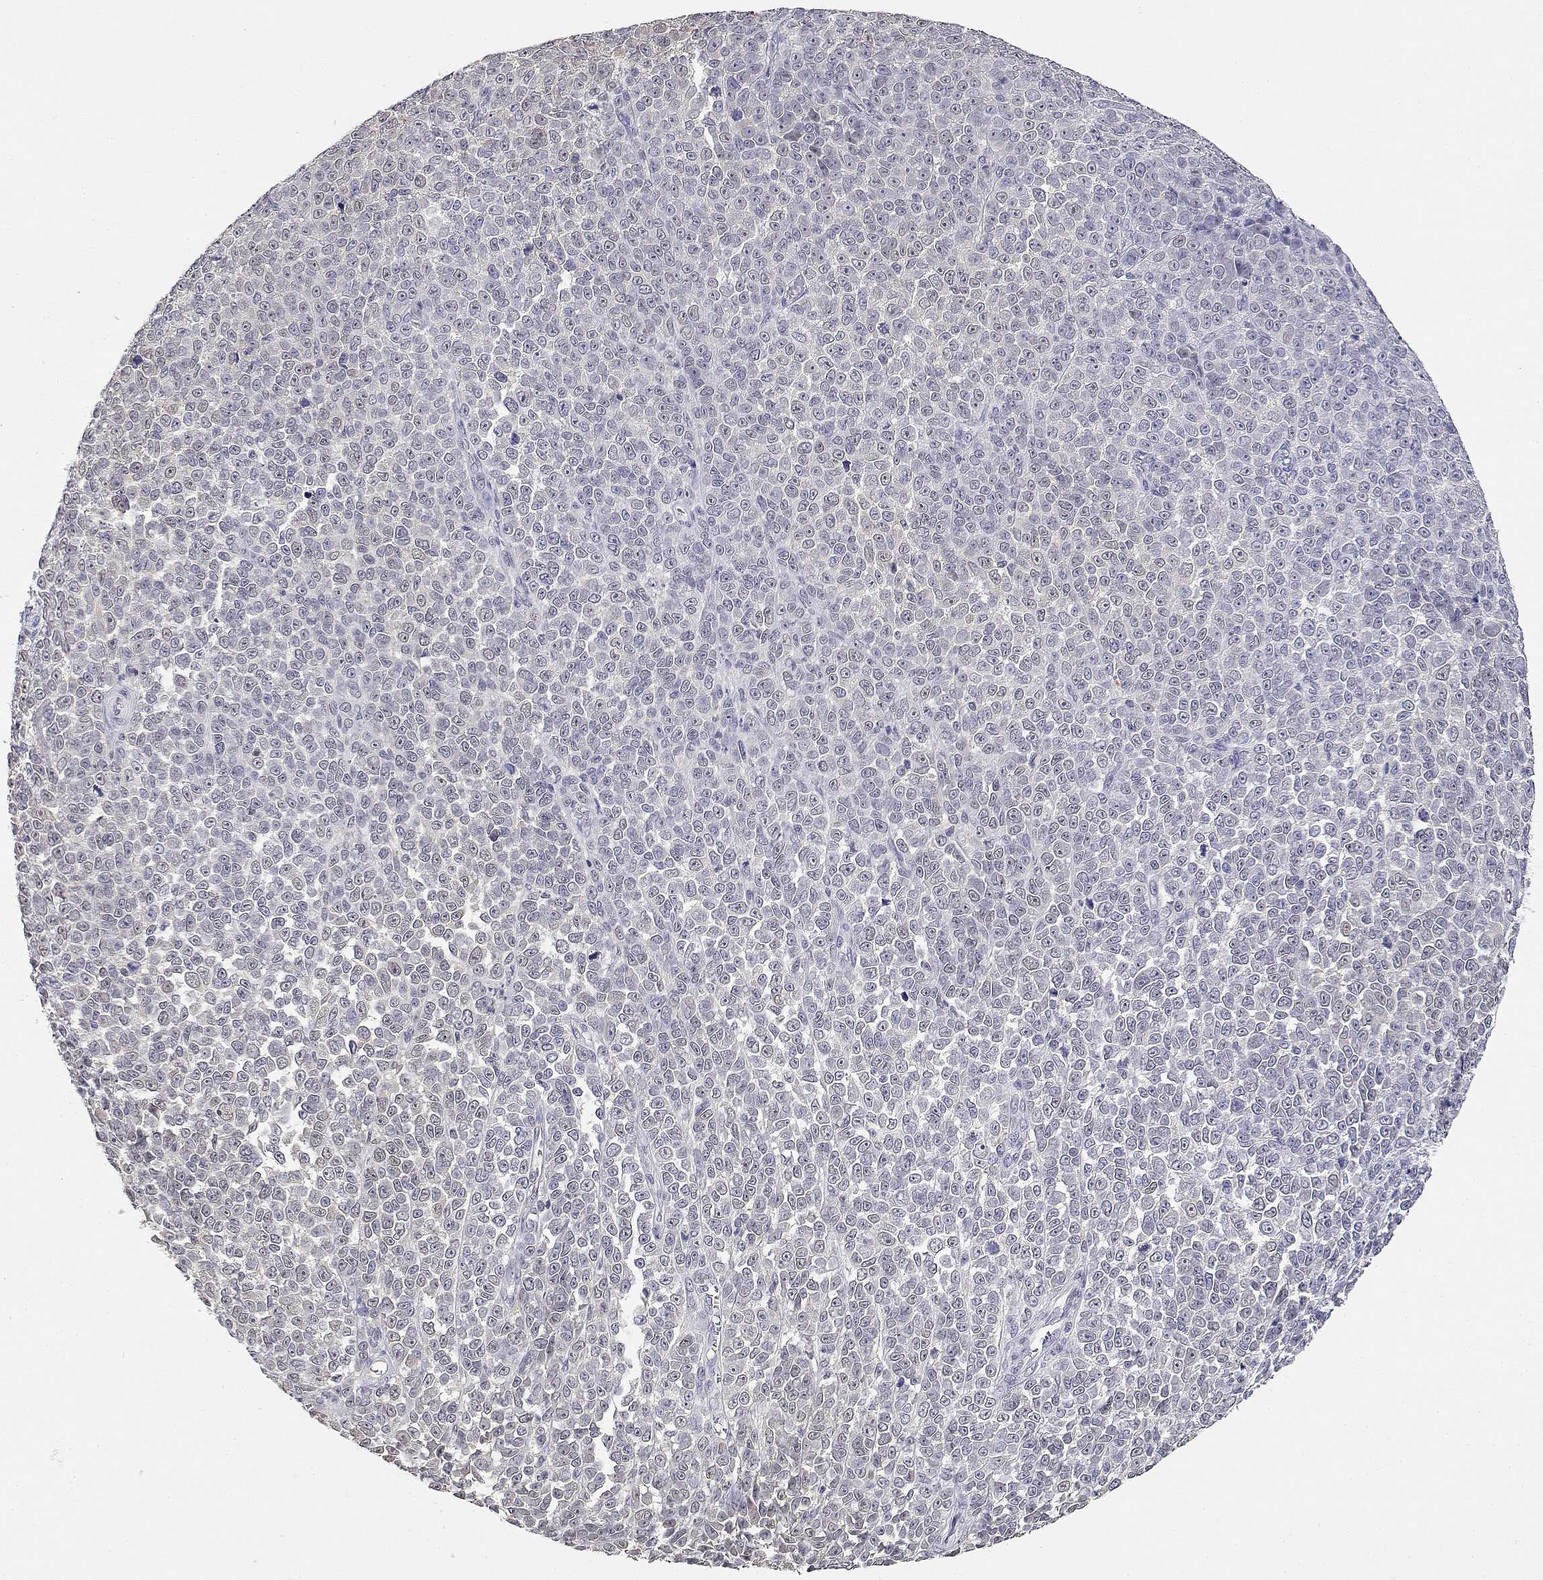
{"staining": {"intensity": "negative", "quantity": "none", "location": "none"}, "tissue": "melanoma", "cell_type": "Tumor cells", "image_type": "cancer", "snomed": [{"axis": "morphology", "description": "Malignant melanoma, NOS"}, {"axis": "topography", "description": "Skin"}], "caption": "Melanoma was stained to show a protein in brown. There is no significant staining in tumor cells.", "gene": "ADA", "patient": {"sex": "female", "age": 95}}